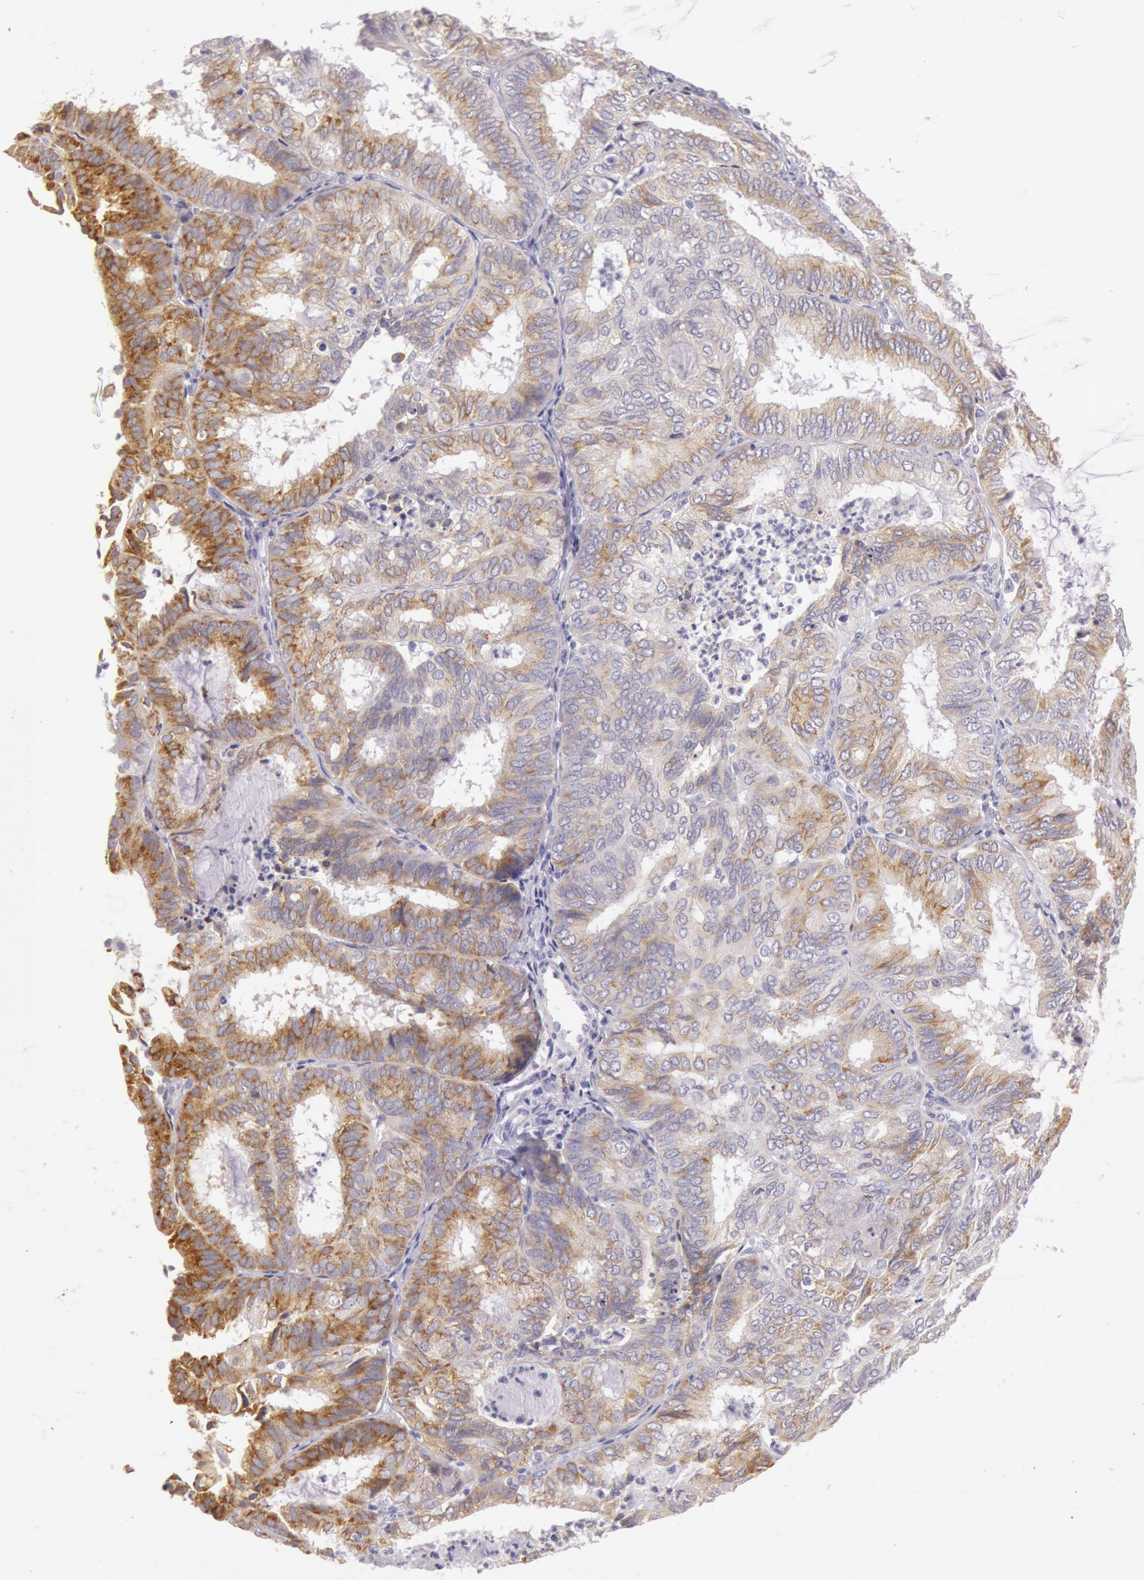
{"staining": {"intensity": "moderate", "quantity": "25%-75%", "location": "cytoplasmic/membranous"}, "tissue": "endometrial cancer", "cell_type": "Tumor cells", "image_type": "cancer", "snomed": [{"axis": "morphology", "description": "Adenocarcinoma, NOS"}, {"axis": "topography", "description": "Endometrium"}], "caption": "Tumor cells reveal medium levels of moderate cytoplasmic/membranous staining in about 25%-75% of cells in adenocarcinoma (endometrial).", "gene": "CIDEB", "patient": {"sex": "female", "age": 59}}